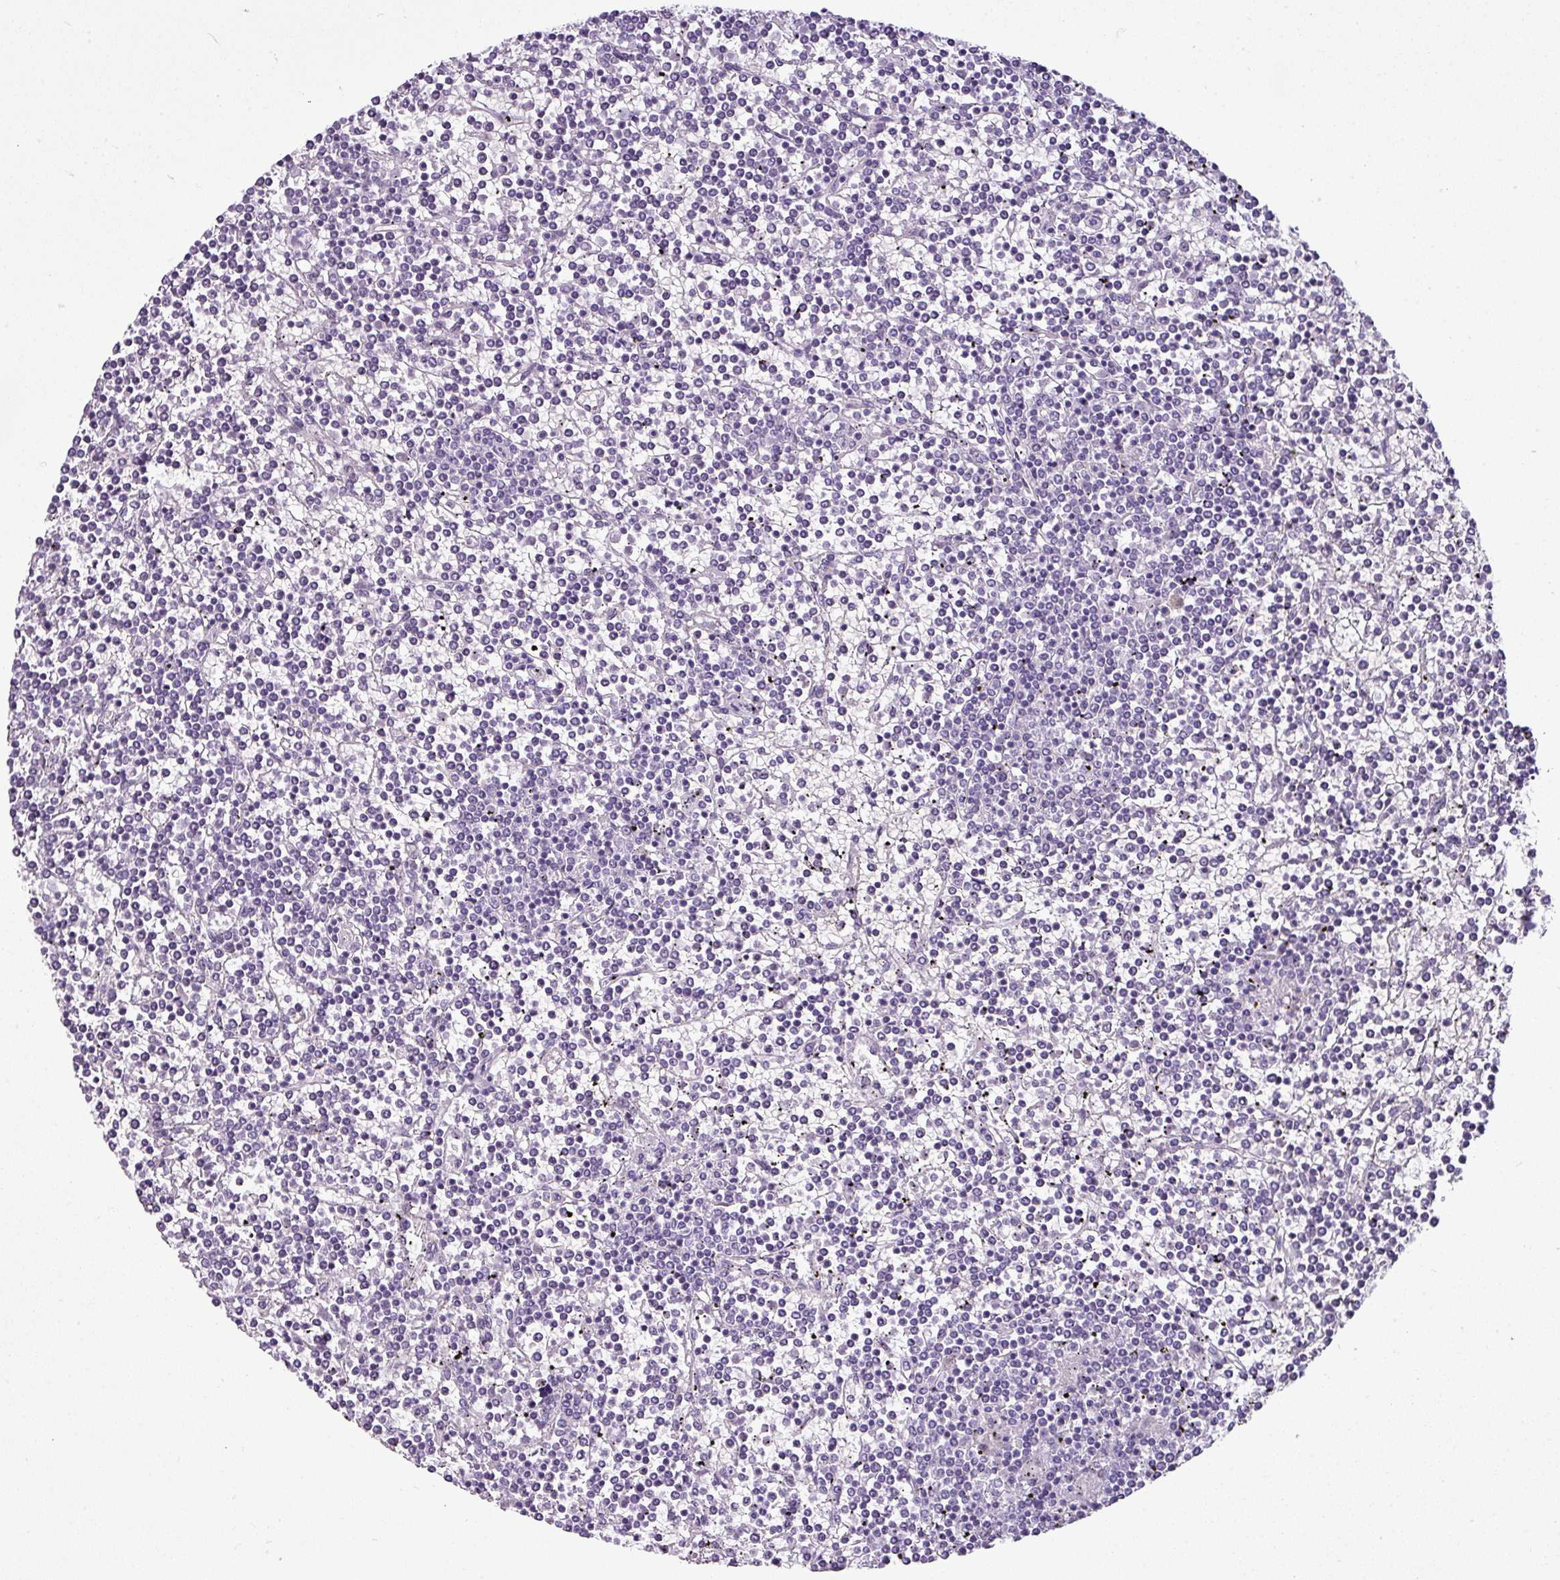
{"staining": {"intensity": "negative", "quantity": "none", "location": "none"}, "tissue": "lymphoma", "cell_type": "Tumor cells", "image_type": "cancer", "snomed": [{"axis": "morphology", "description": "Malignant lymphoma, non-Hodgkin's type, Low grade"}, {"axis": "topography", "description": "Spleen"}], "caption": "Human malignant lymphoma, non-Hodgkin's type (low-grade) stained for a protein using immunohistochemistry (IHC) shows no positivity in tumor cells.", "gene": "TOR1AIP2", "patient": {"sex": "female", "age": 19}}